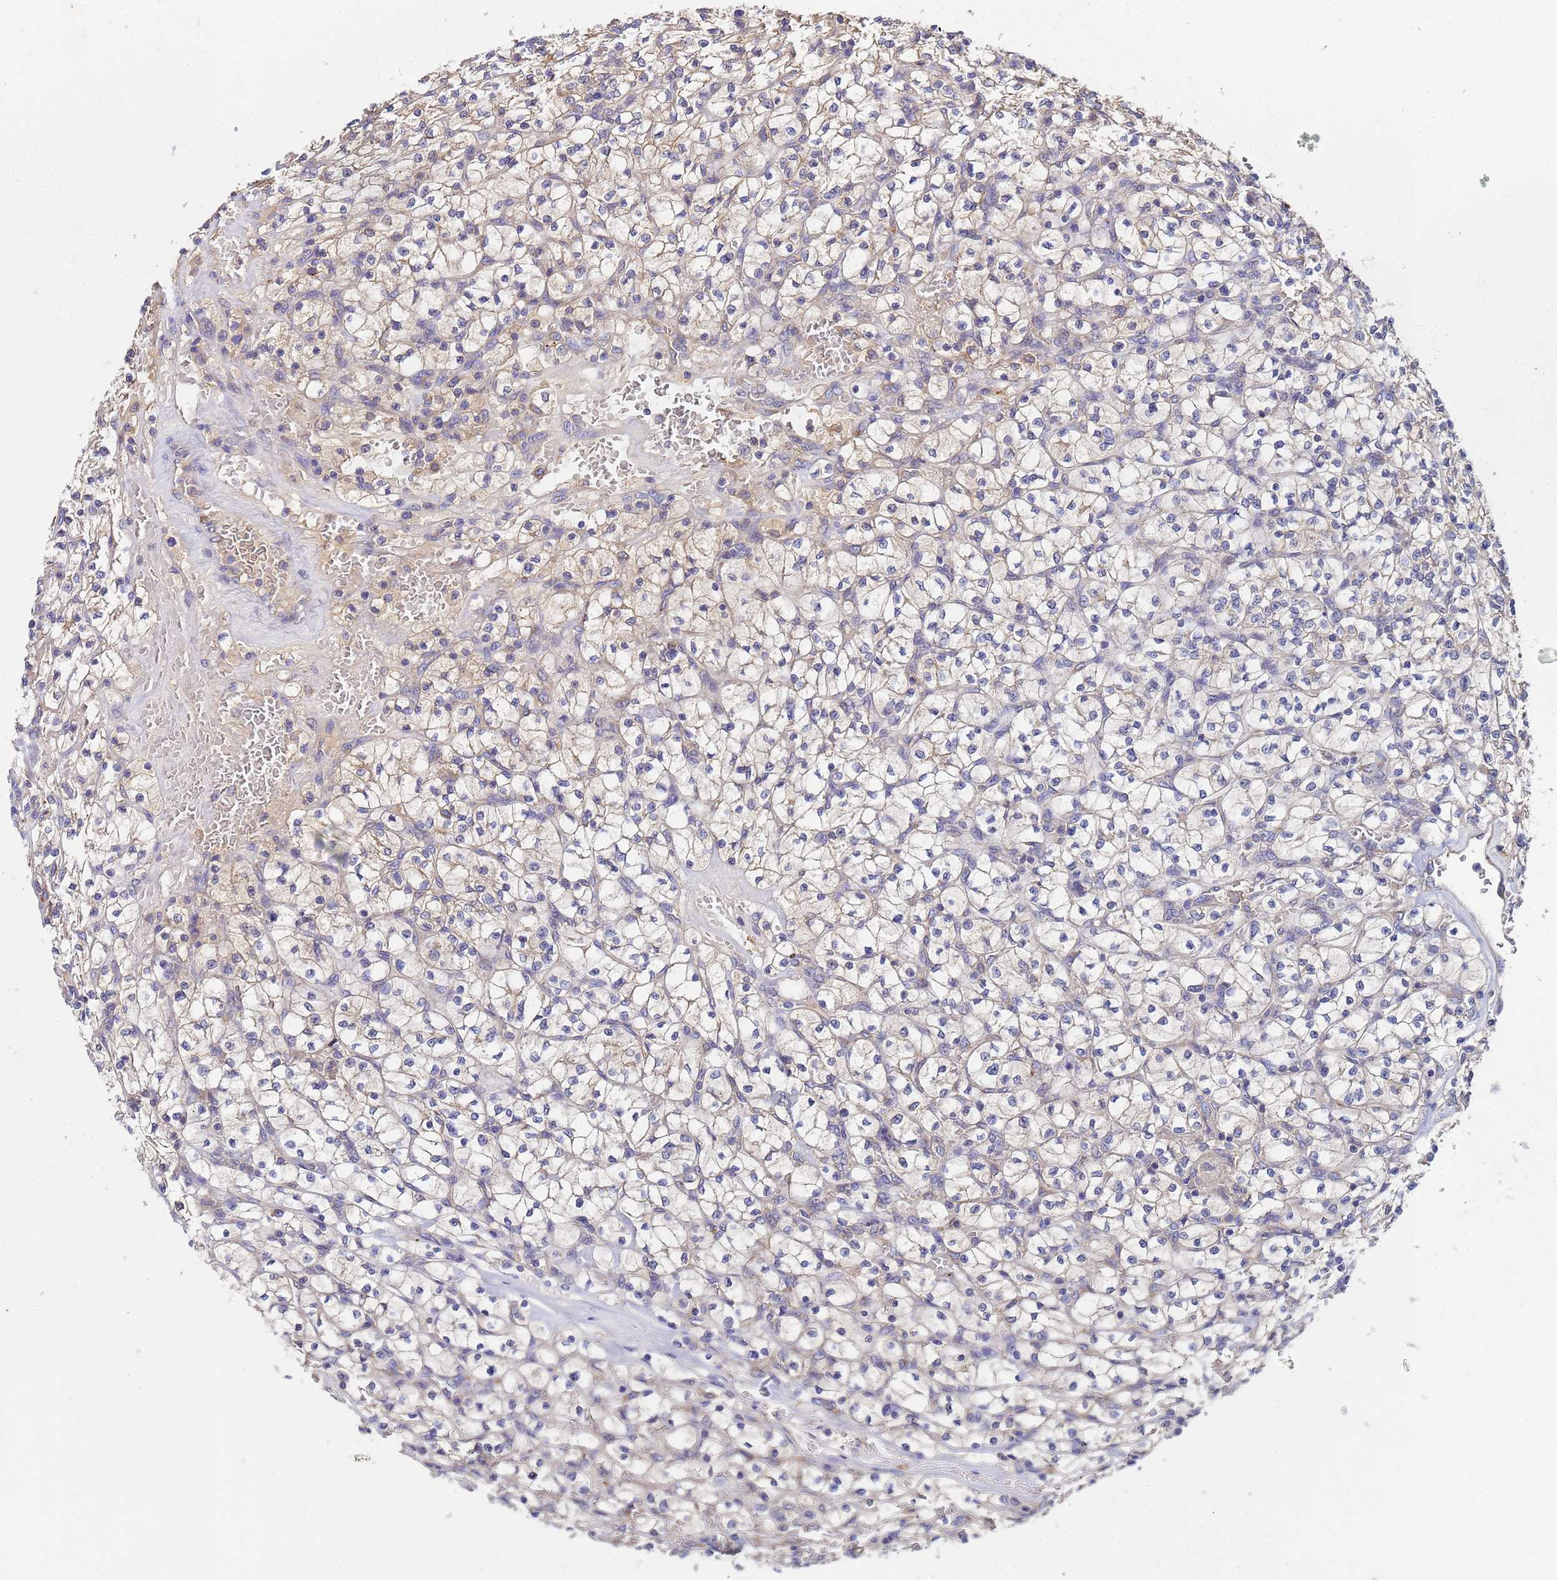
{"staining": {"intensity": "weak", "quantity": "<25%", "location": "cytoplasmic/membranous"}, "tissue": "renal cancer", "cell_type": "Tumor cells", "image_type": "cancer", "snomed": [{"axis": "morphology", "description": "Adenocarcinoma, NOS"}, {"axis": "topography", "description": "Kidney"}], "caption": "Tumor cells show no significant positivity in renal adenocarcinoma.", "gene": "C5orf34", "patient": {"sex": "female", "age": 64}}